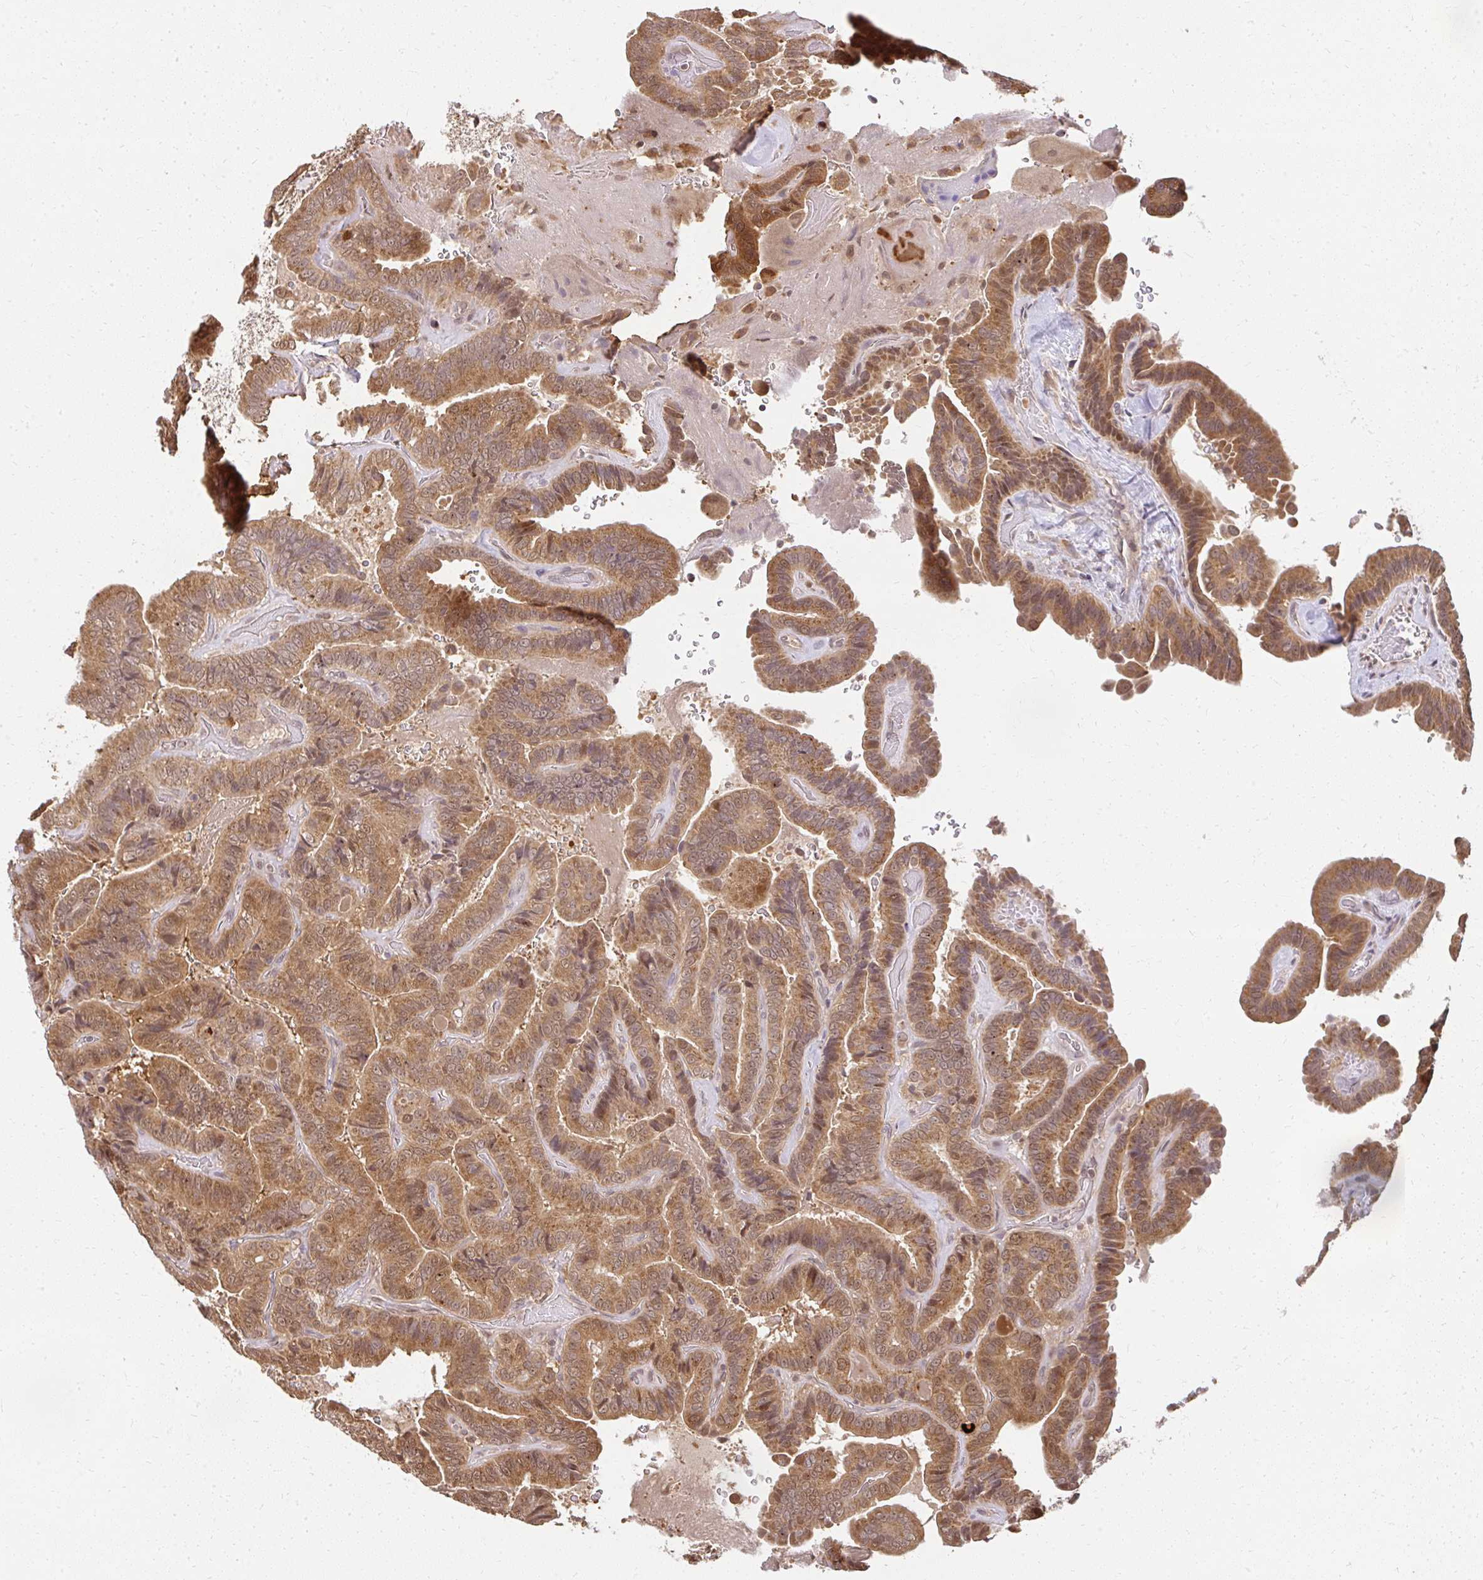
{"staining": {"intensity": "moderate", "quantity": ">75%", "location": "cytoplasmic/membranous,nuclear"}, "tissue": "thyroid cancer", "cell_type": "Tumor cells", "image_type": "cancer", "snomed": [{"axis": "morphology", "description": "Papillary adenocarcinoma, NOS"}, {"axis": "topography", "description": "Thyroid gland"}], "caption": "Papillary adenocarcinoma (thyroid) stained with immunohistochemistry (IHC) displays moderate cytoplasmic/membranous and nuclear positivity in about >75% of tumor cells. (IHC, brightfield microscopy, high magnification).", "gene": "LARS2", "patient": {"sex": "male", "age": 61}}